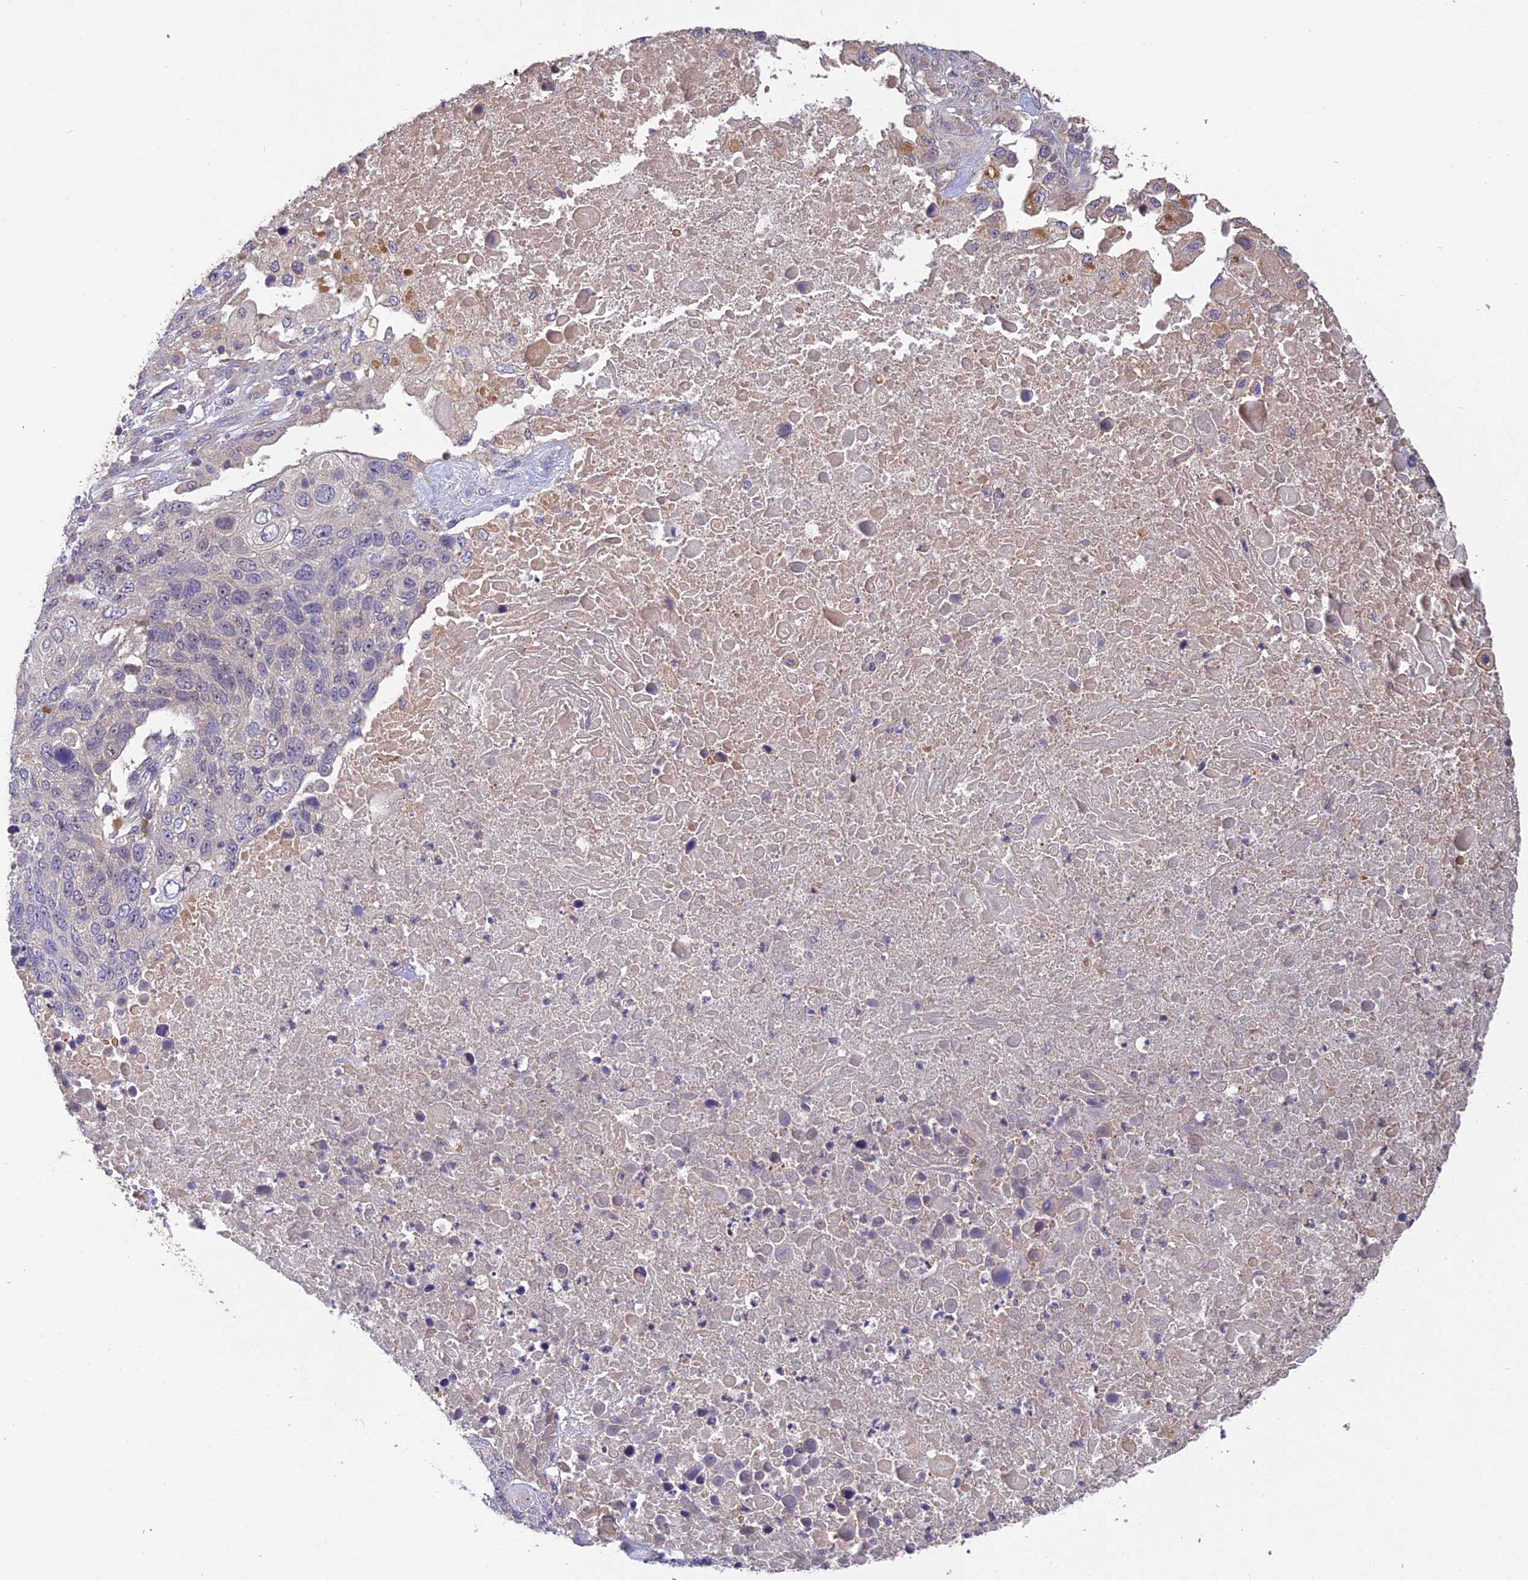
{"staining": {"intensity": "negative", "quantity": "none", "location": "none"}, "tissue": "lung cancer", "cell_type": "Tumor cells", "image_type": "cancer", "snomed": [{"axis": "morphology", "description": "Normal tissue, NOS"}, {"axis": "morphology", "description": "Squamous cell carcinoma, NOS"}, {"axis": "topography", "description": "Lymph node"}, {"axis": "topography", "description": "Lung"}], "caption": "IHC histopathology image of lung squamous cell carcinoma stained for a protein (brown), which displays no positivity in tumor cells. (Stains: DAB (3,3'-diaminobenzidine) immunohistochemistry with hematoxylin counter stain, Microscopy: brightfield microscopy at high magnification).", "gene": "DENND5B", "patient": {"sex": "male", "age": 66}}